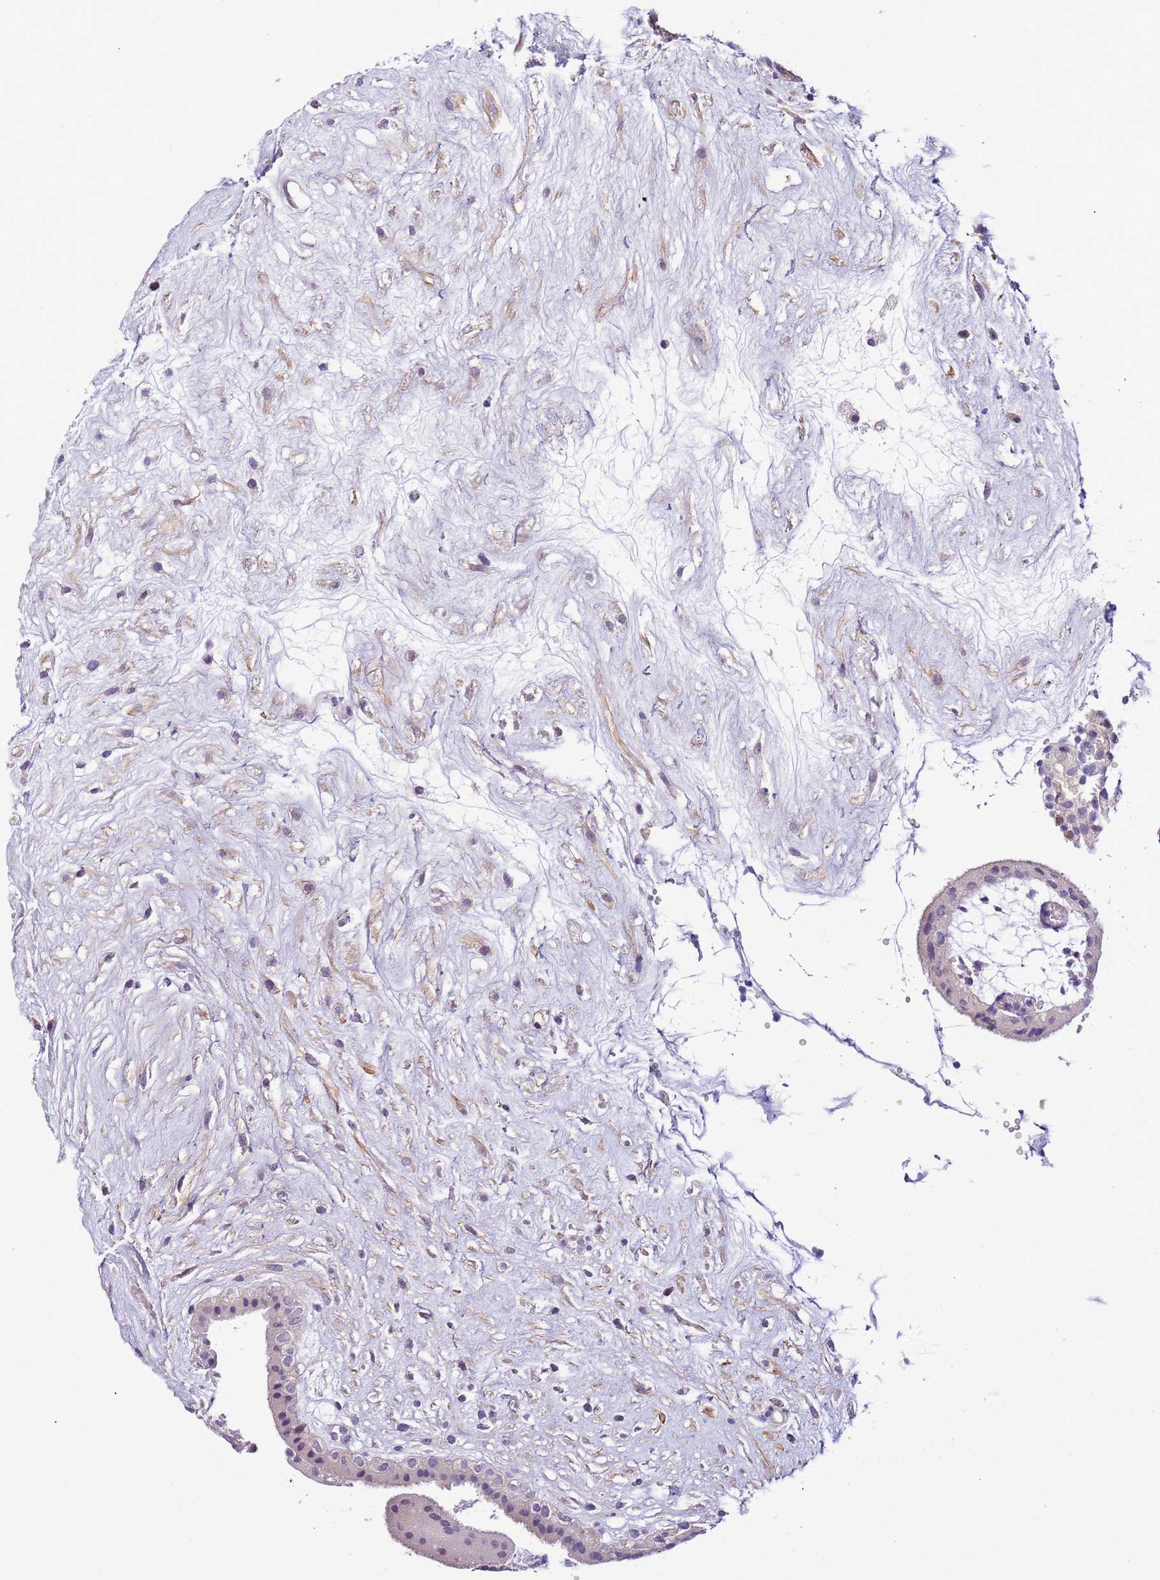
{"staining": {"intensity": "negative", "quantity": "none", "location": "none"}, "tissue": "placenta", "cell_type": "Decidual cells", "image_type": "normal", "snomed": [{"axis": "morphology", "description": "Normal tissue, NOS"}, {"axis": "topography", "description": "Placenta"}], "caption": "The photomicrograph reveals no staining of decidual cells in unremarkable placenta.", "gene": "PLEKHH1", "patient": {"sex": "female", "age": 18}}